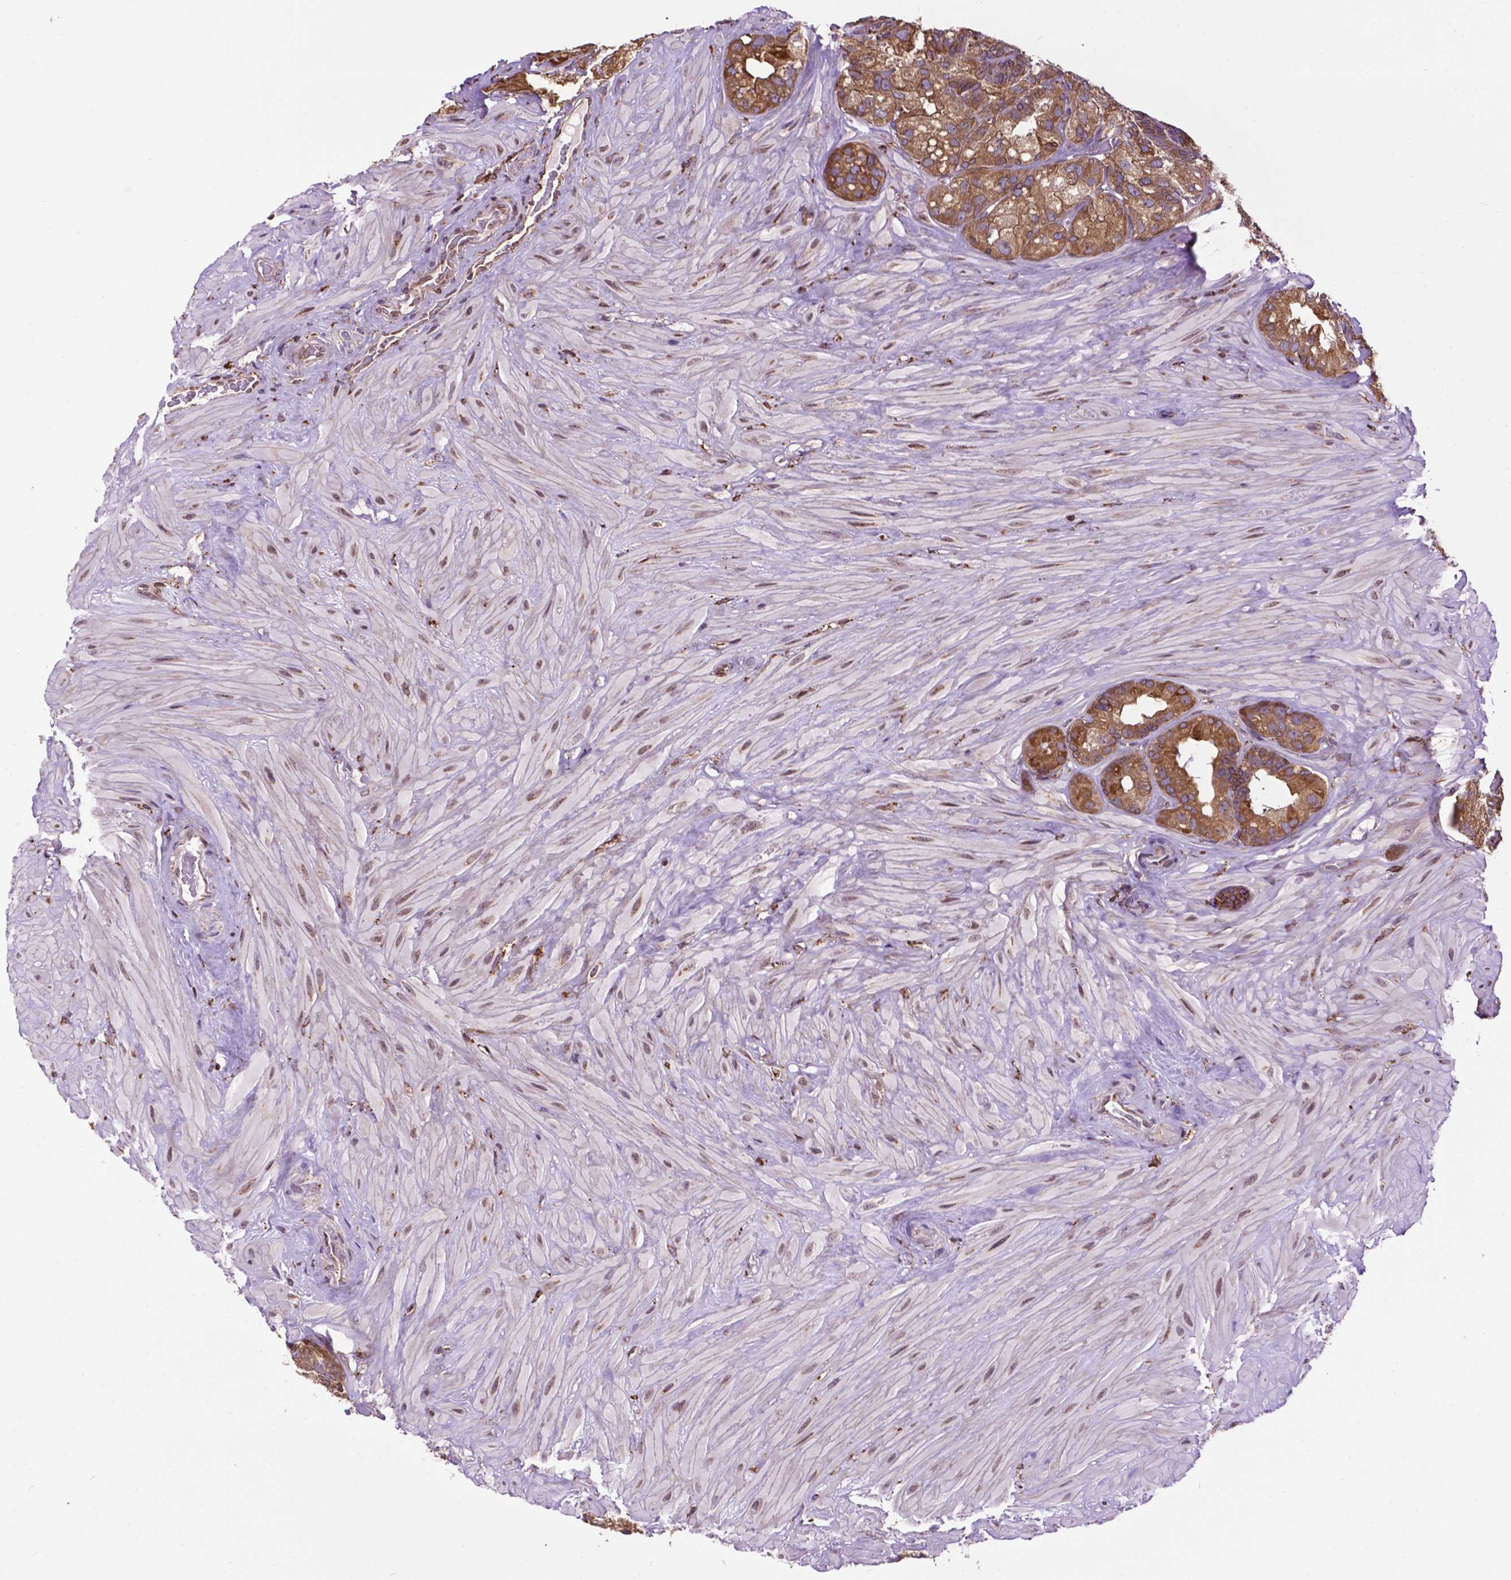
{"staining": {"intensity": "moderate", "quantity": ">75%", "location": "cytoplasmic/membranous"}, "tissue": "seminal vesicle", "cell_type": "Glandular cells", "image_type": "normal", "snomed": [{"axis": "morphology", "description": "Normal tissue, NOS"}, {"axis": "topography", "description": "Seminal veicle"}], "caption": "Immunohistochemical staining of benign seminal vesicle reveals >75% levels of moderate cytoplasmic/membranous protein expression in about >75% of glandular cells. Nuclei are stained in blue.", "gene": "GANAB", "patient": {"sex": "male", "age": 60}}